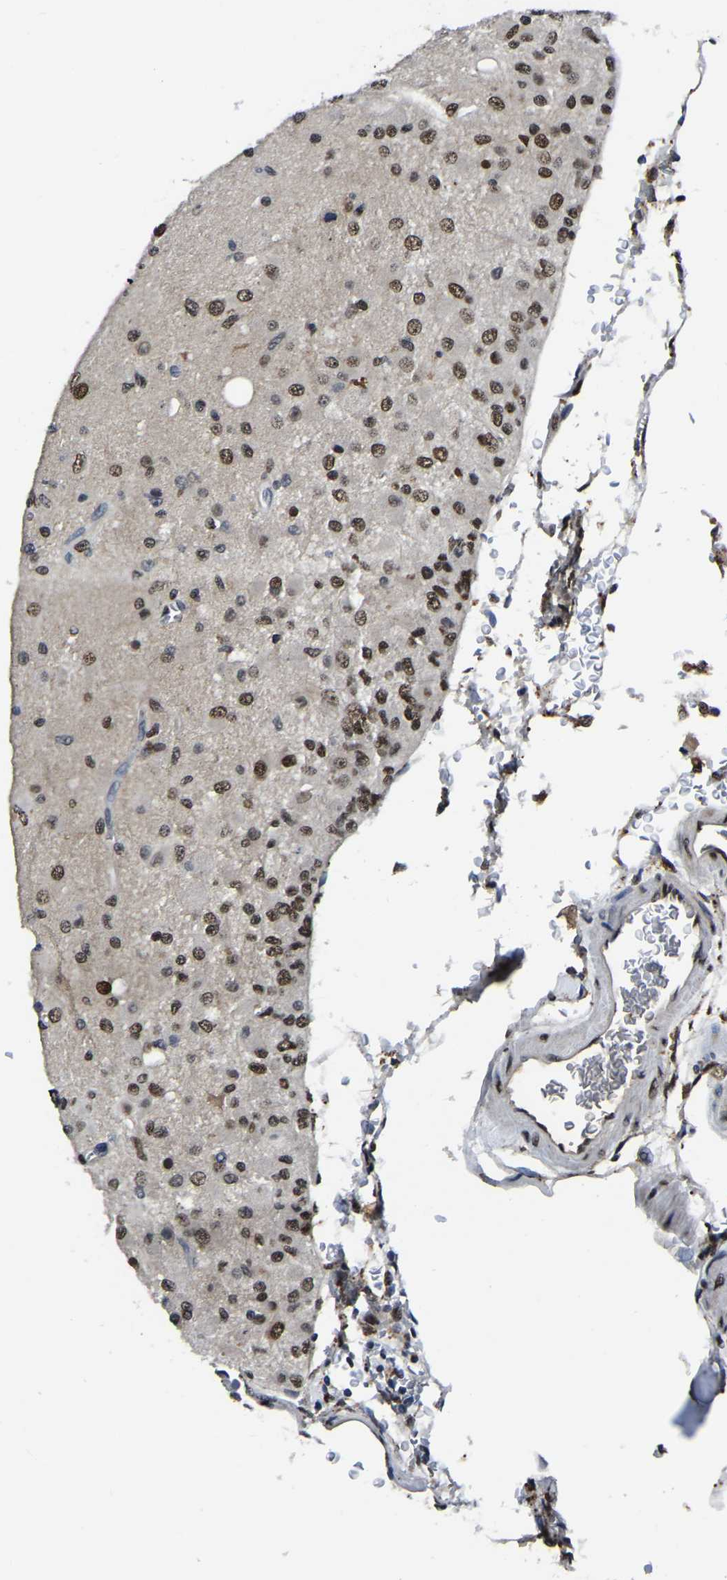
{"staining": {"intensity": "strong", "quantity": ">75%", "location": "nuclear"}, "tissue": "glioma", "cell_type": "Tumor cells", "image_type": "cancer", "snomed": [{"axis": "morphology", "description": "Normal tissue, NOS"}, {"axis": "morphology", "description": "Glioma, malignant, High grade"}, {"axis": "topography", "description": "Cerebral cortex"}], "caption": "A brown stain shows strong nuclear positivity of a protein in human malignant glioma (high-grade) tumor cells.", "gene": "TRIM35", "patient": {"sex": "male", "age": 77}}